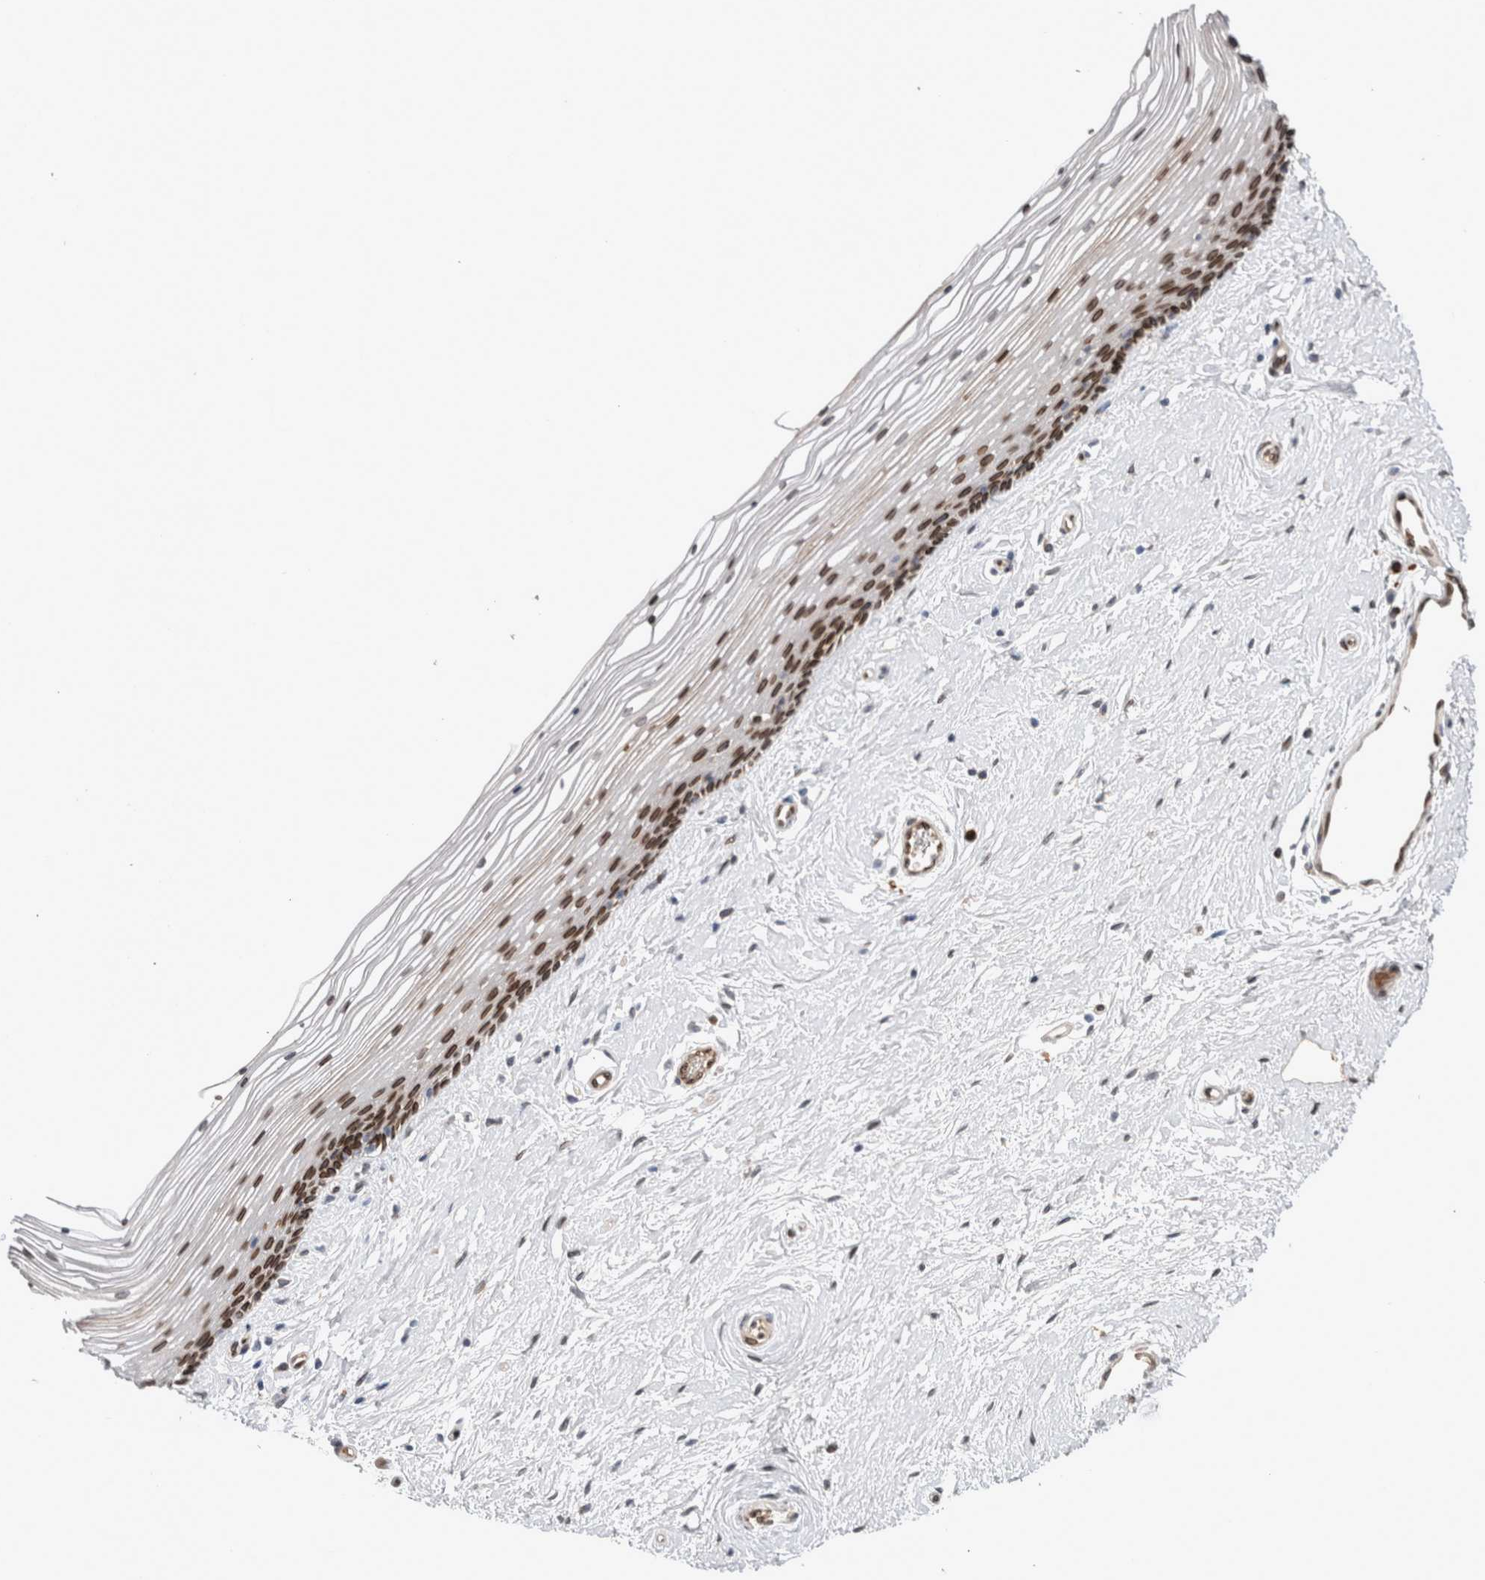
{"staining": {"intensity": "moderate", "quantity": "25%-75%", "location": "cytoplasmic/membranous,nuclear"}, "tissue": "vagina", "cell_type": "Squamous epithelial cells", "image_type": "normal", "snomed": [{"axis": "morphology", "description": "Normal tissue, NOS"}, {"axis": "topography", "description": "Vagina"}], "caption": "Approximately 25%-75% of squamous epithelial cells in unremarkable human vagina reveal moderate cytoplasmic/membranous,nuclear protein positivity as visualized by brown immunohistochemical staining.", "gene": "DMTN", "patient": {"sex": "female", "age": 46}}